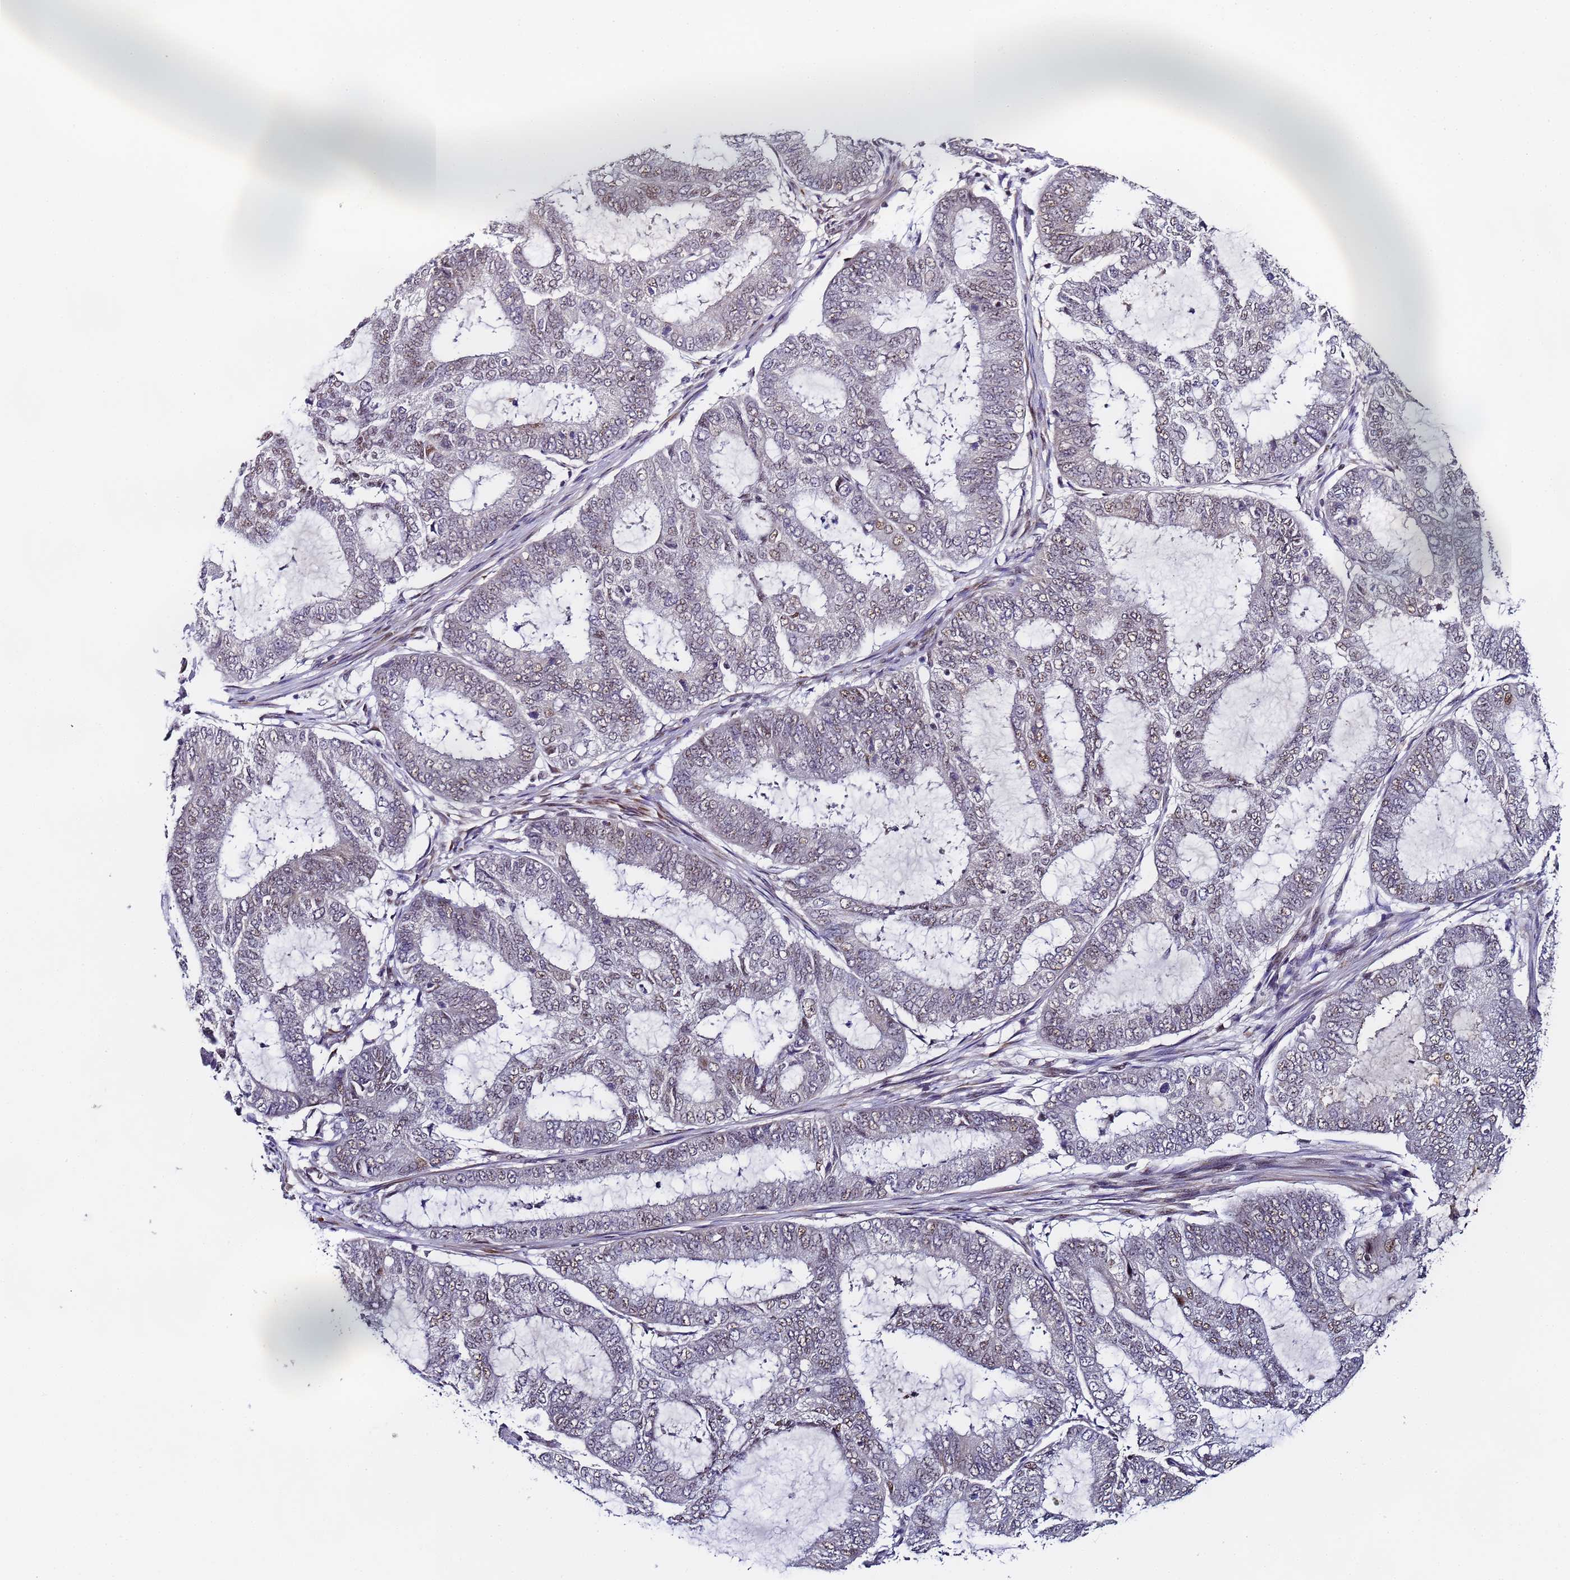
{"staining": {"intensity": "weak", "quantity": "<25%", "location": "nuclear"}, "tissue": "endometrial cancer", "cell_type": "Tumor cells", "image_type": "cancer", "snomed": [{"axis": "morphology", "description": "Adenocarcinoma, NOS"}, {"axis": "topography", "description": "Endometrium"}], "caption": "This image is of endometrial adenocarcinoma stained with immunohistochemistry to label a protein in brown with the nuclei are counter-stained blue. There is no positivity in tumor cells.", "gene": "FNBP4", "patient": {"sex": "female", "age": 51}}